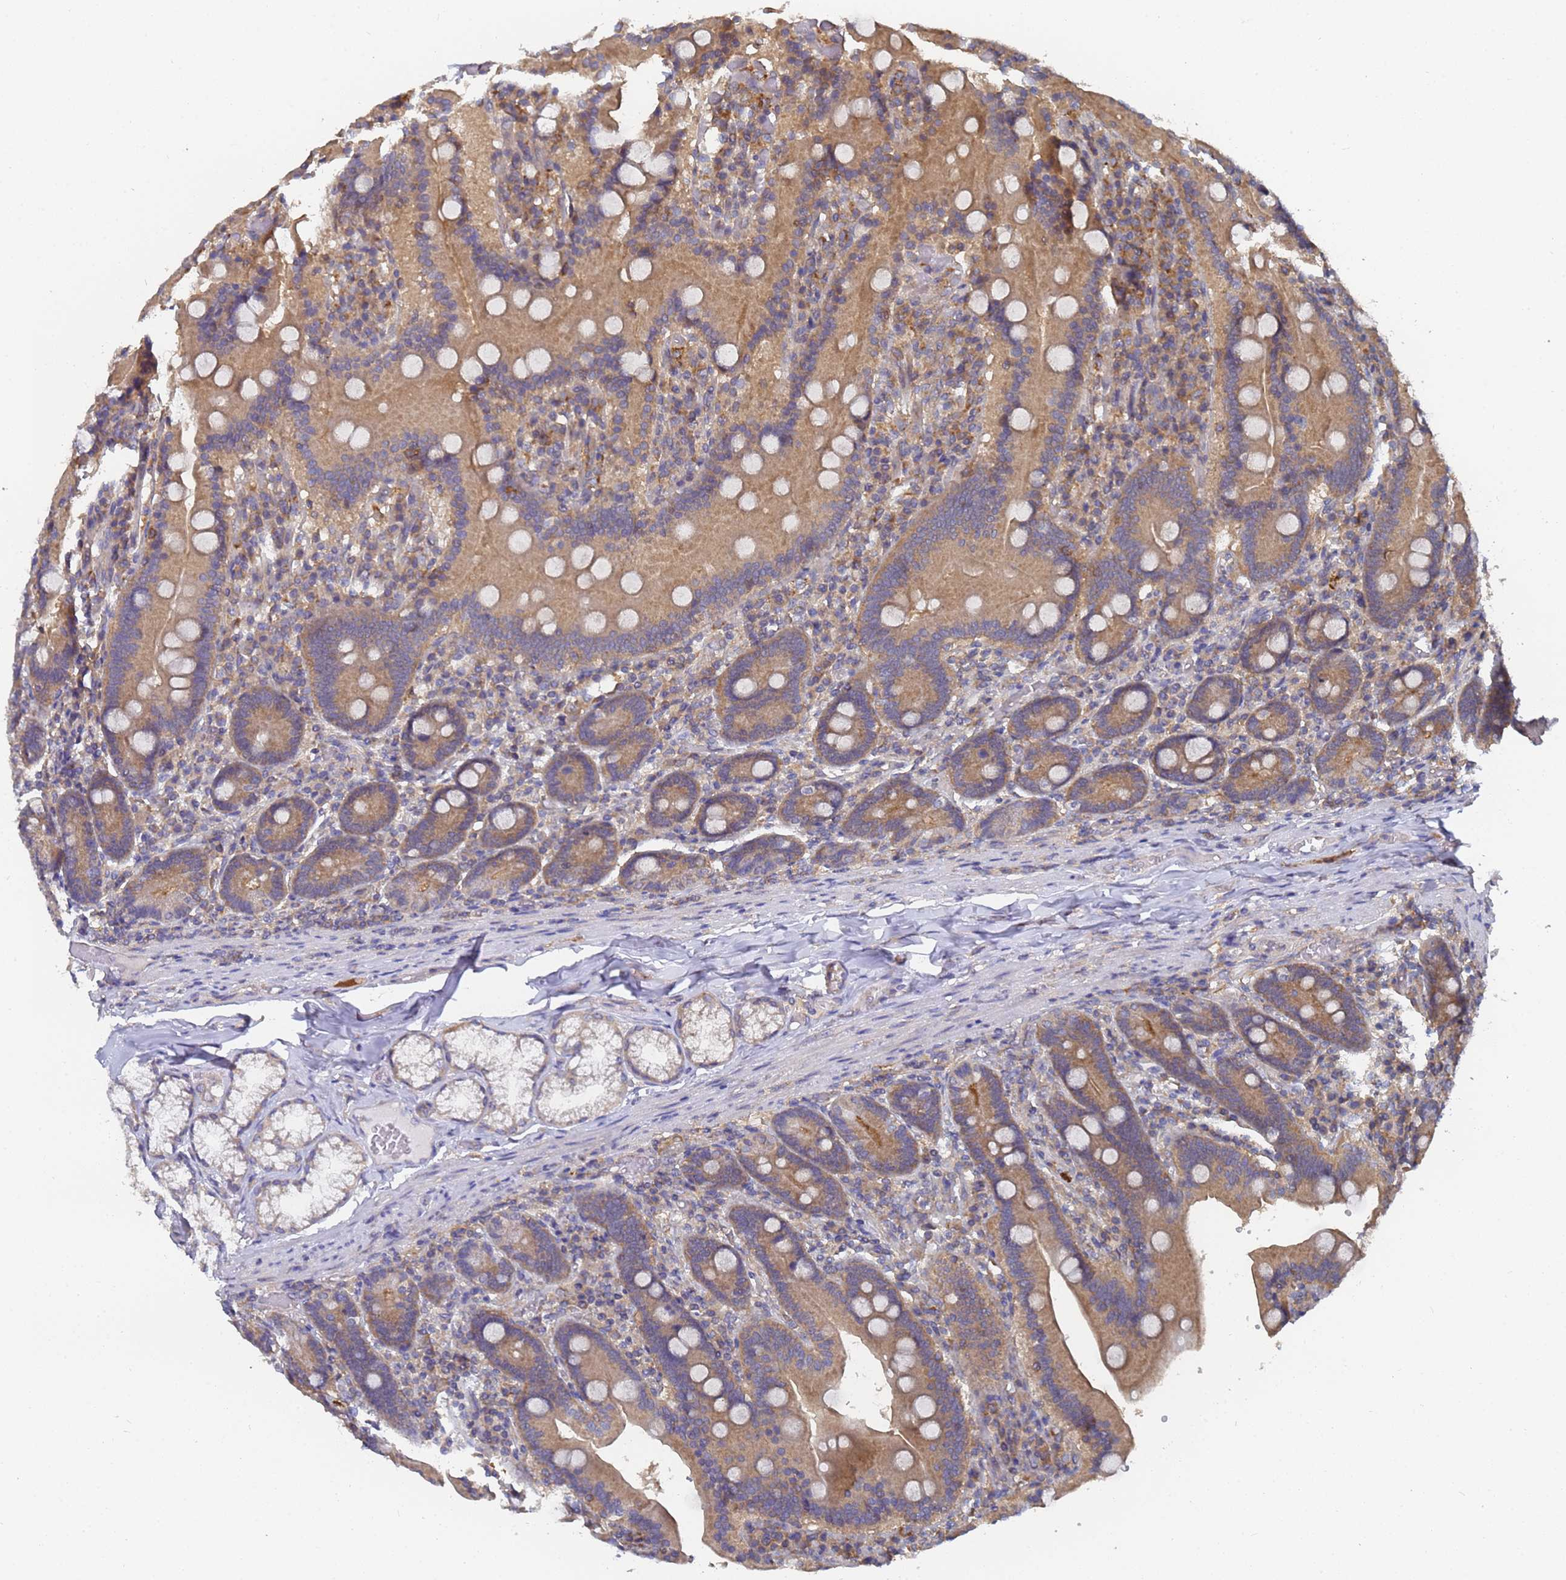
{"staining": {"intensity": "moderate", "quantity": "25%-75%", "location": "cytoplasmic/membranous"}, "tissue": "duodenum", "cell_type": "Glandular cells", "image_type": "normal", "snomed": [{"axis": "morphology", "description": "Normal tissue, NOS"}, {"axis": "topography", "description": "Duodenum"}], "caption": "Moderate cytoplasmic/membranous staining for a protein is appreciated in approximately 25%-75% of glandular cells of normal duodenum using immunohistochemistry.", "gene": "ALS2CL", "patient": {"sex": "female", "age": 62}}